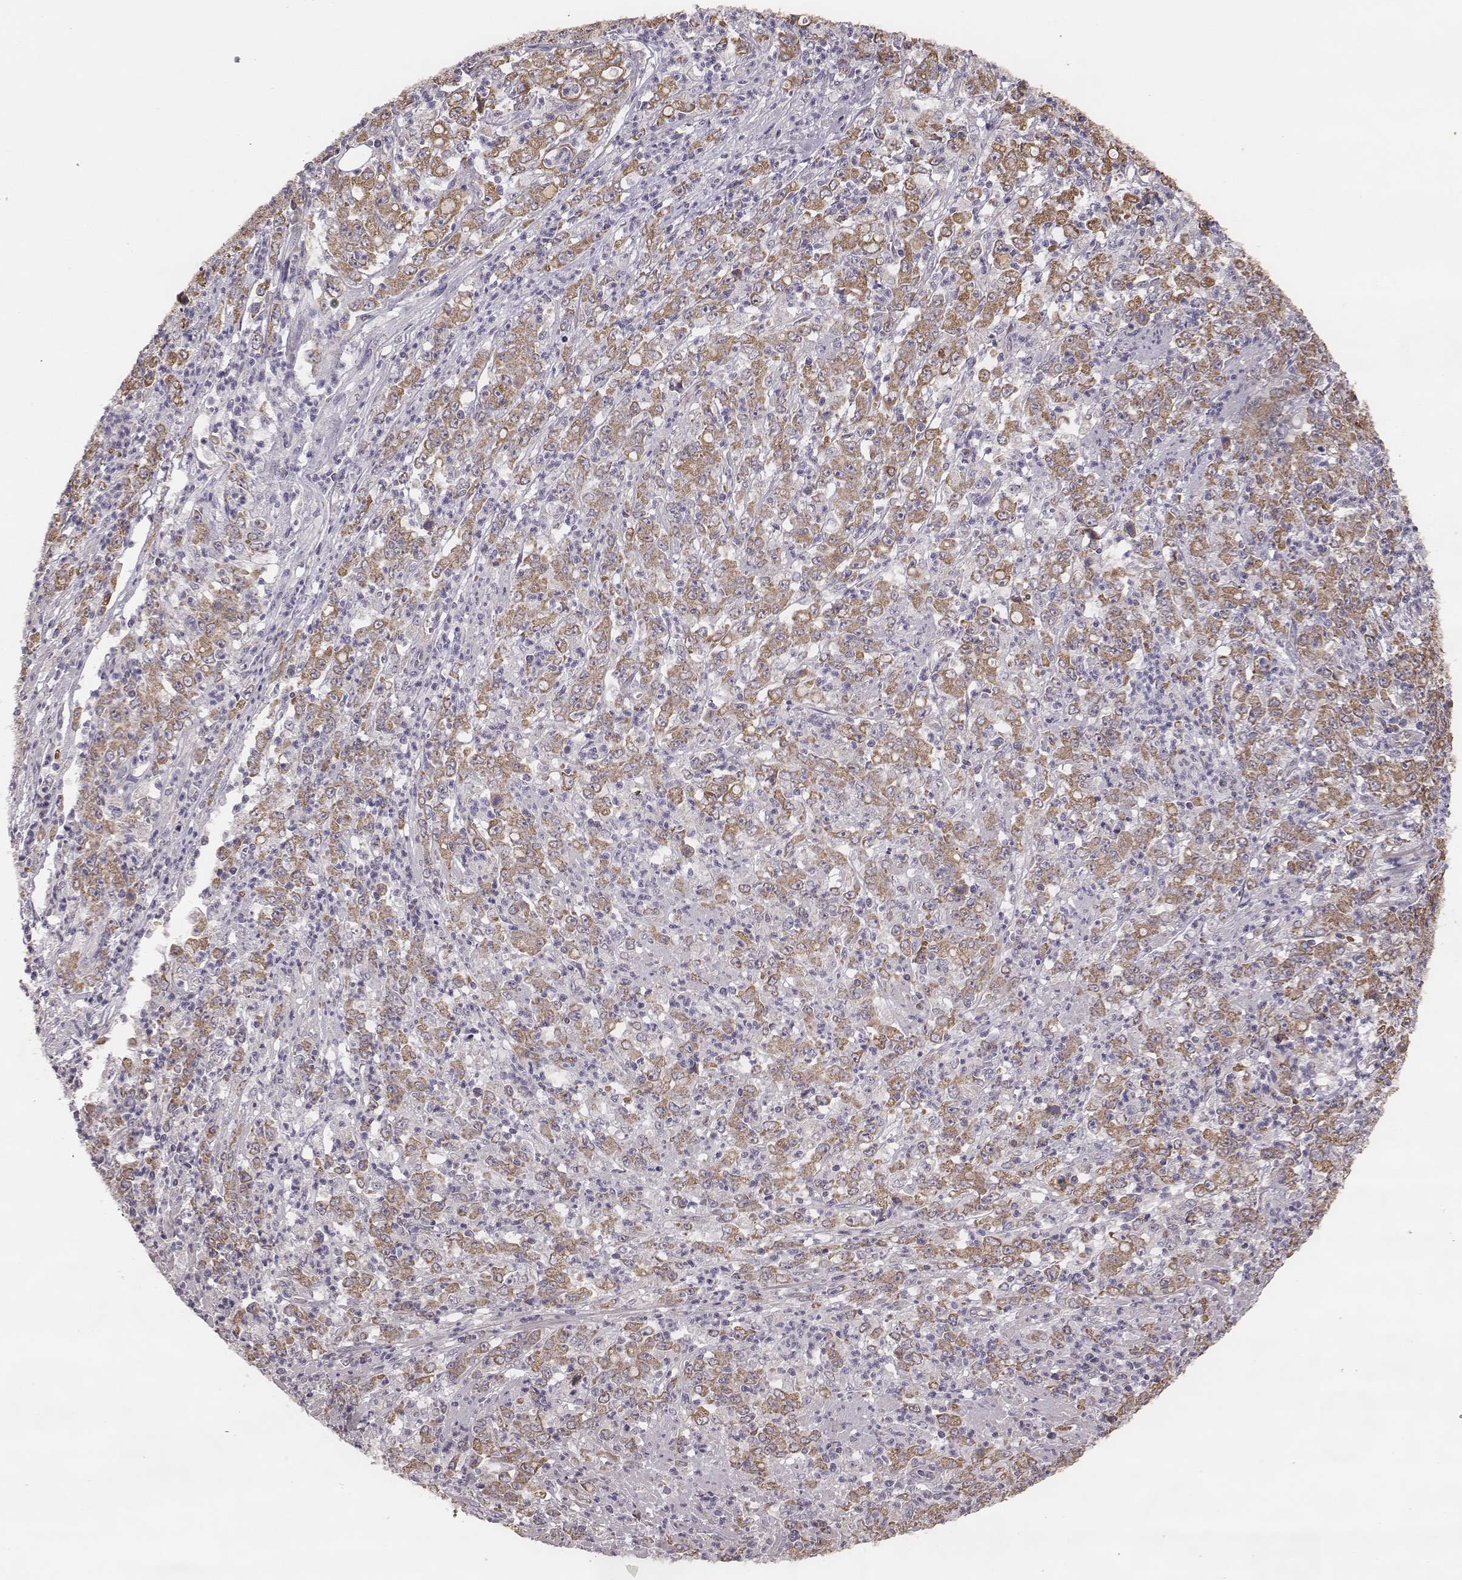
{"staining": {"intensity": "moderate", "quantity": ">75%", "location": "cytoplasmic/membranous"}, "tissue": "stomach cancer", "cell_type": "Tumor cells", "image_type": "cancer", "snomed": [{"axis": "morphology", "description": "Adenocarcinoma, NOS"}, {"axis": "topography", "description": "Stomach, lower"}], "caption": "Stomach cancer (adenocarcinoma) was stained to show a protein in brown. There is medium levels of moderate cytoplasmic/membranous expression in about >75% of tumor cells.", "gene": "HAVCR1", "patient": {"sex": "female", "age": 71}}